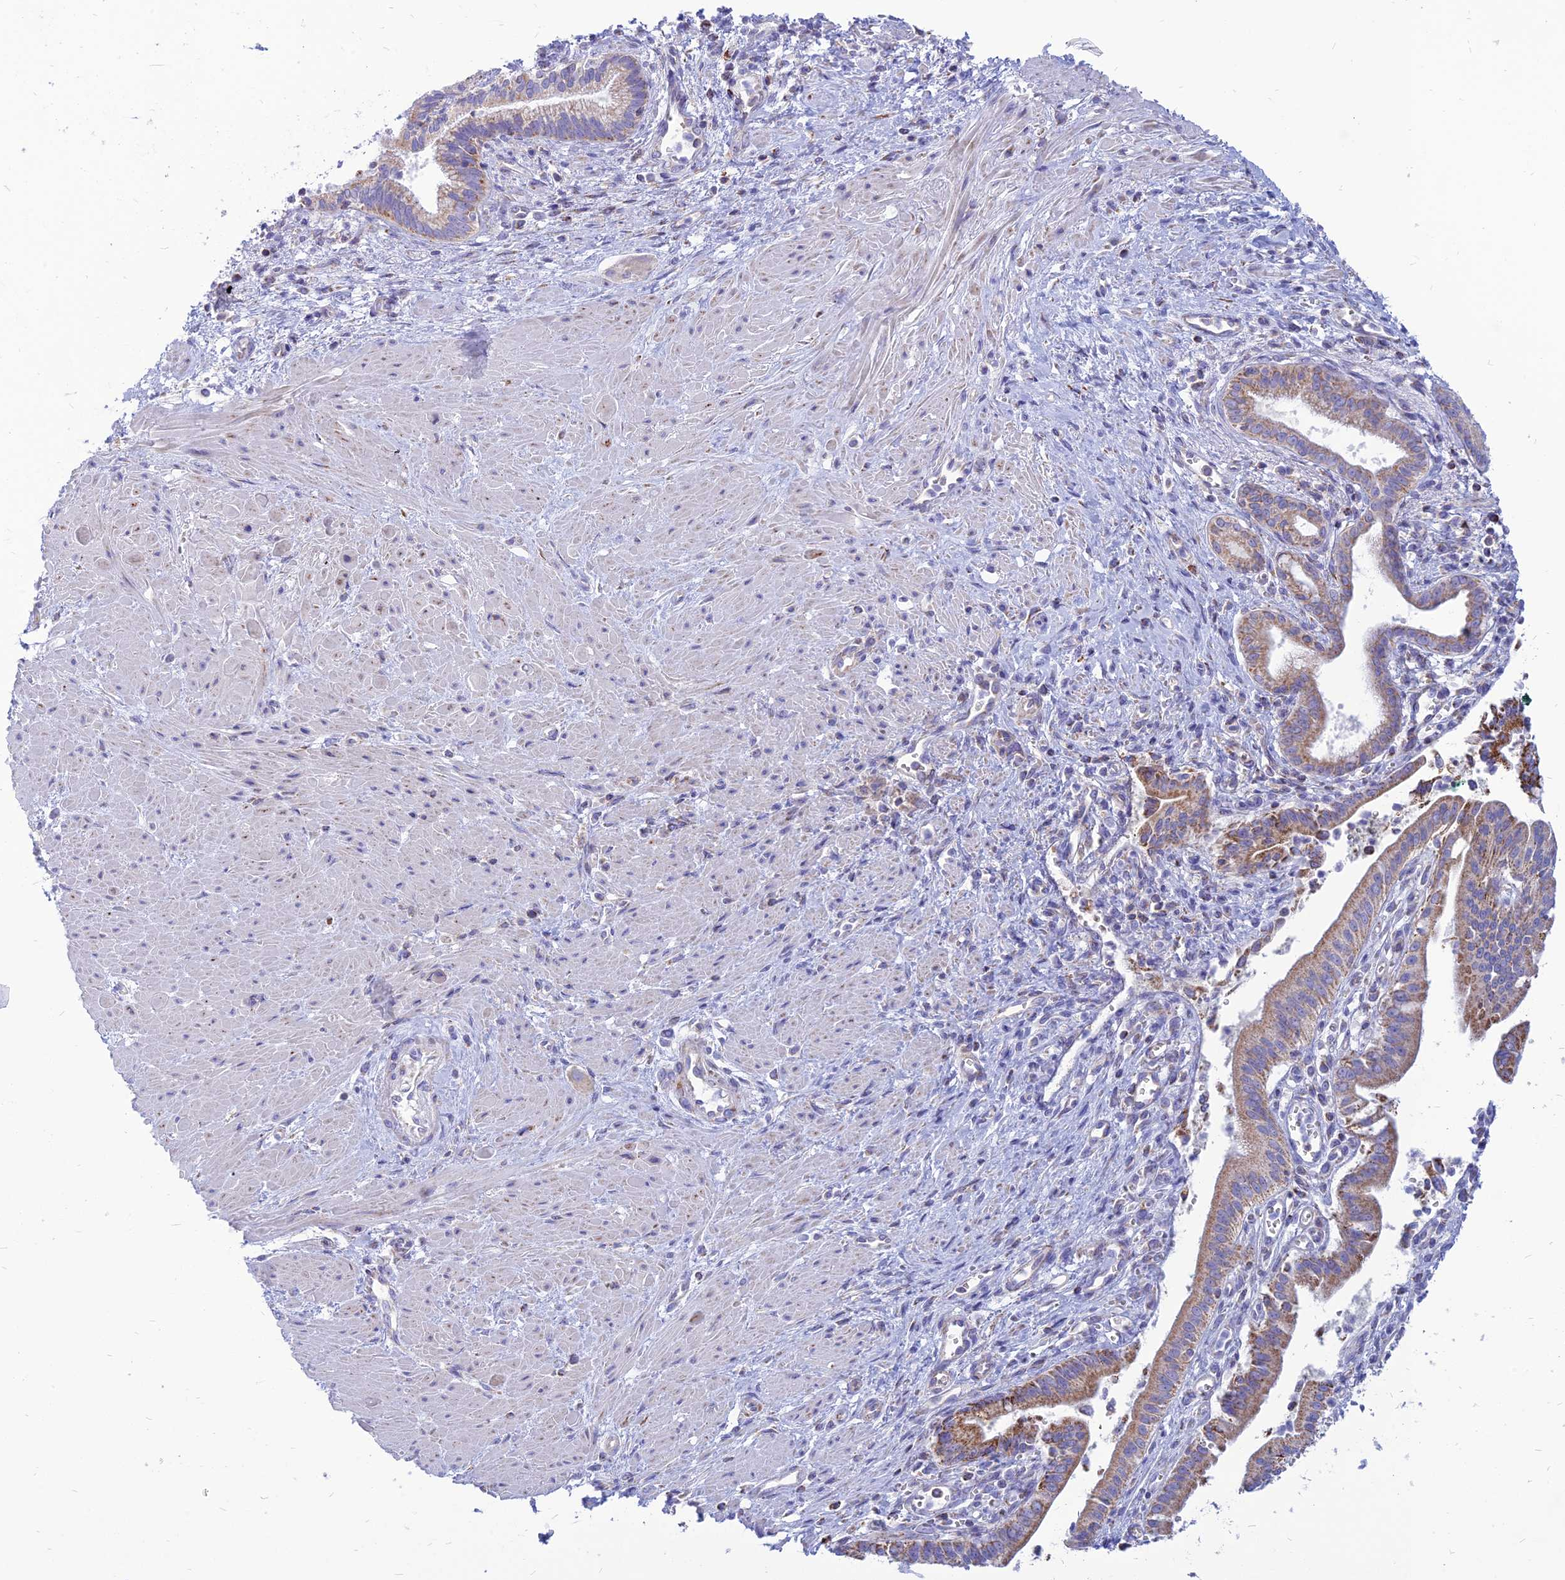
{"staining": {"intensity": "moderate", "quantity": ">75%", "location": "cytoplasmic/membranous"}, "tissue": "pancreatic cancer", "cell_type": "Tumor cells", "image_type": "cancer", "snomed": [{"axis": "morphology", "description": "Adenocarcinoma, NOS"}, {"axis": "topography", "description": "Pancreas"}], "caption": "Pancreatic cancer stained with a brown dye exhibits moderate cytoplasmic/membranous positive staining in approximately >75% of tumor cells.", "gene": "PACC1", "patient": {"sex": "male", "age": 78}}